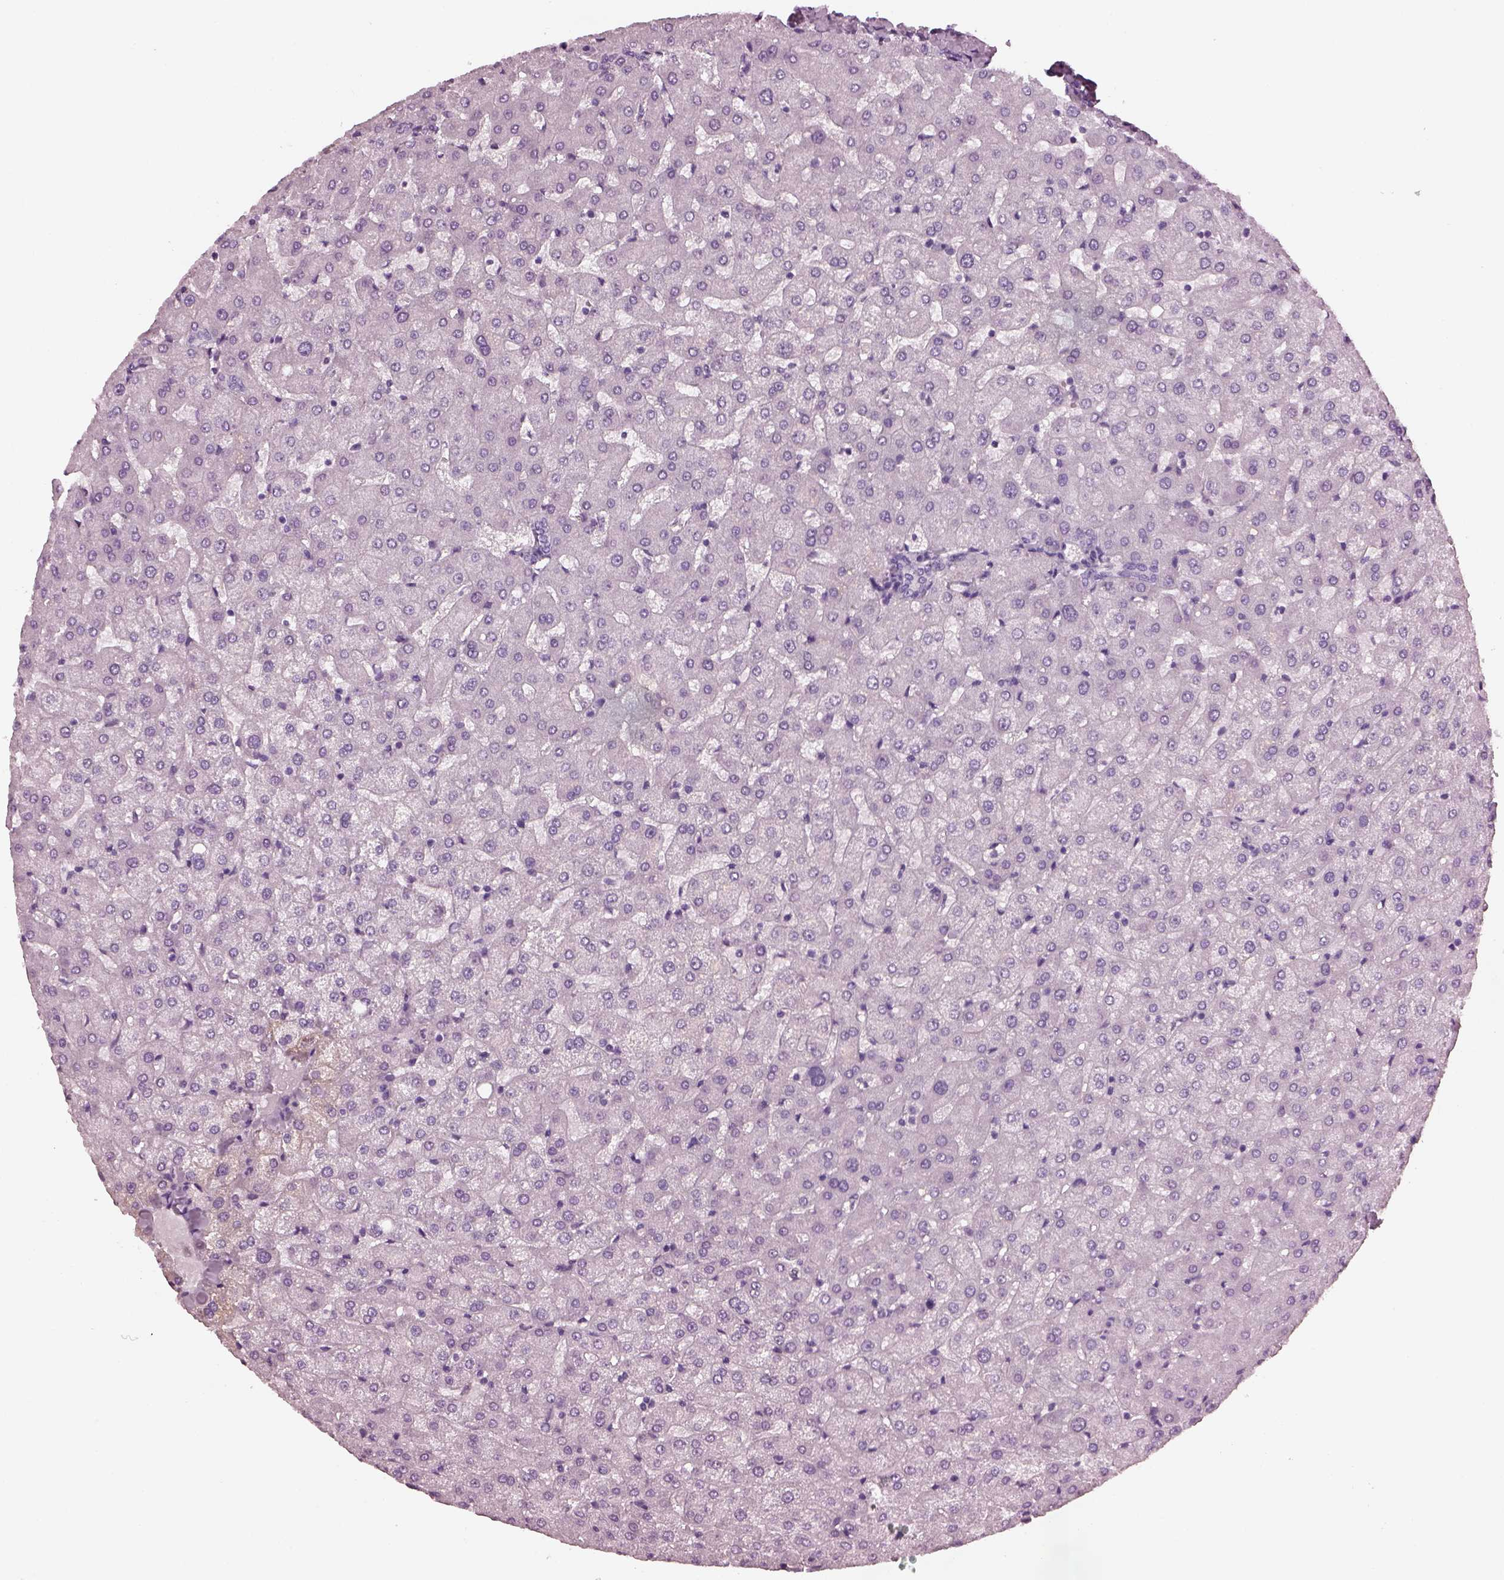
{"staining": {"intensity": "negative", "quantity": "none", "location": "none"}, "tissue": "liver", "cell_type": "Cholangiocytes", "image_type": "normal", "snomed": [{"axis": "morphology", "description": "Normal tissue, NOS"}, {"axis": "topography", "description": "Liver"}], "caption": "There is no significant staining in cholangiocytes of liver. (DAB immunohistochemistry (IHC) visualized using brightfield microscopy, high magnification).", "gene": "SLC6A17", "patient": {"sex": "female", "age": 50}}